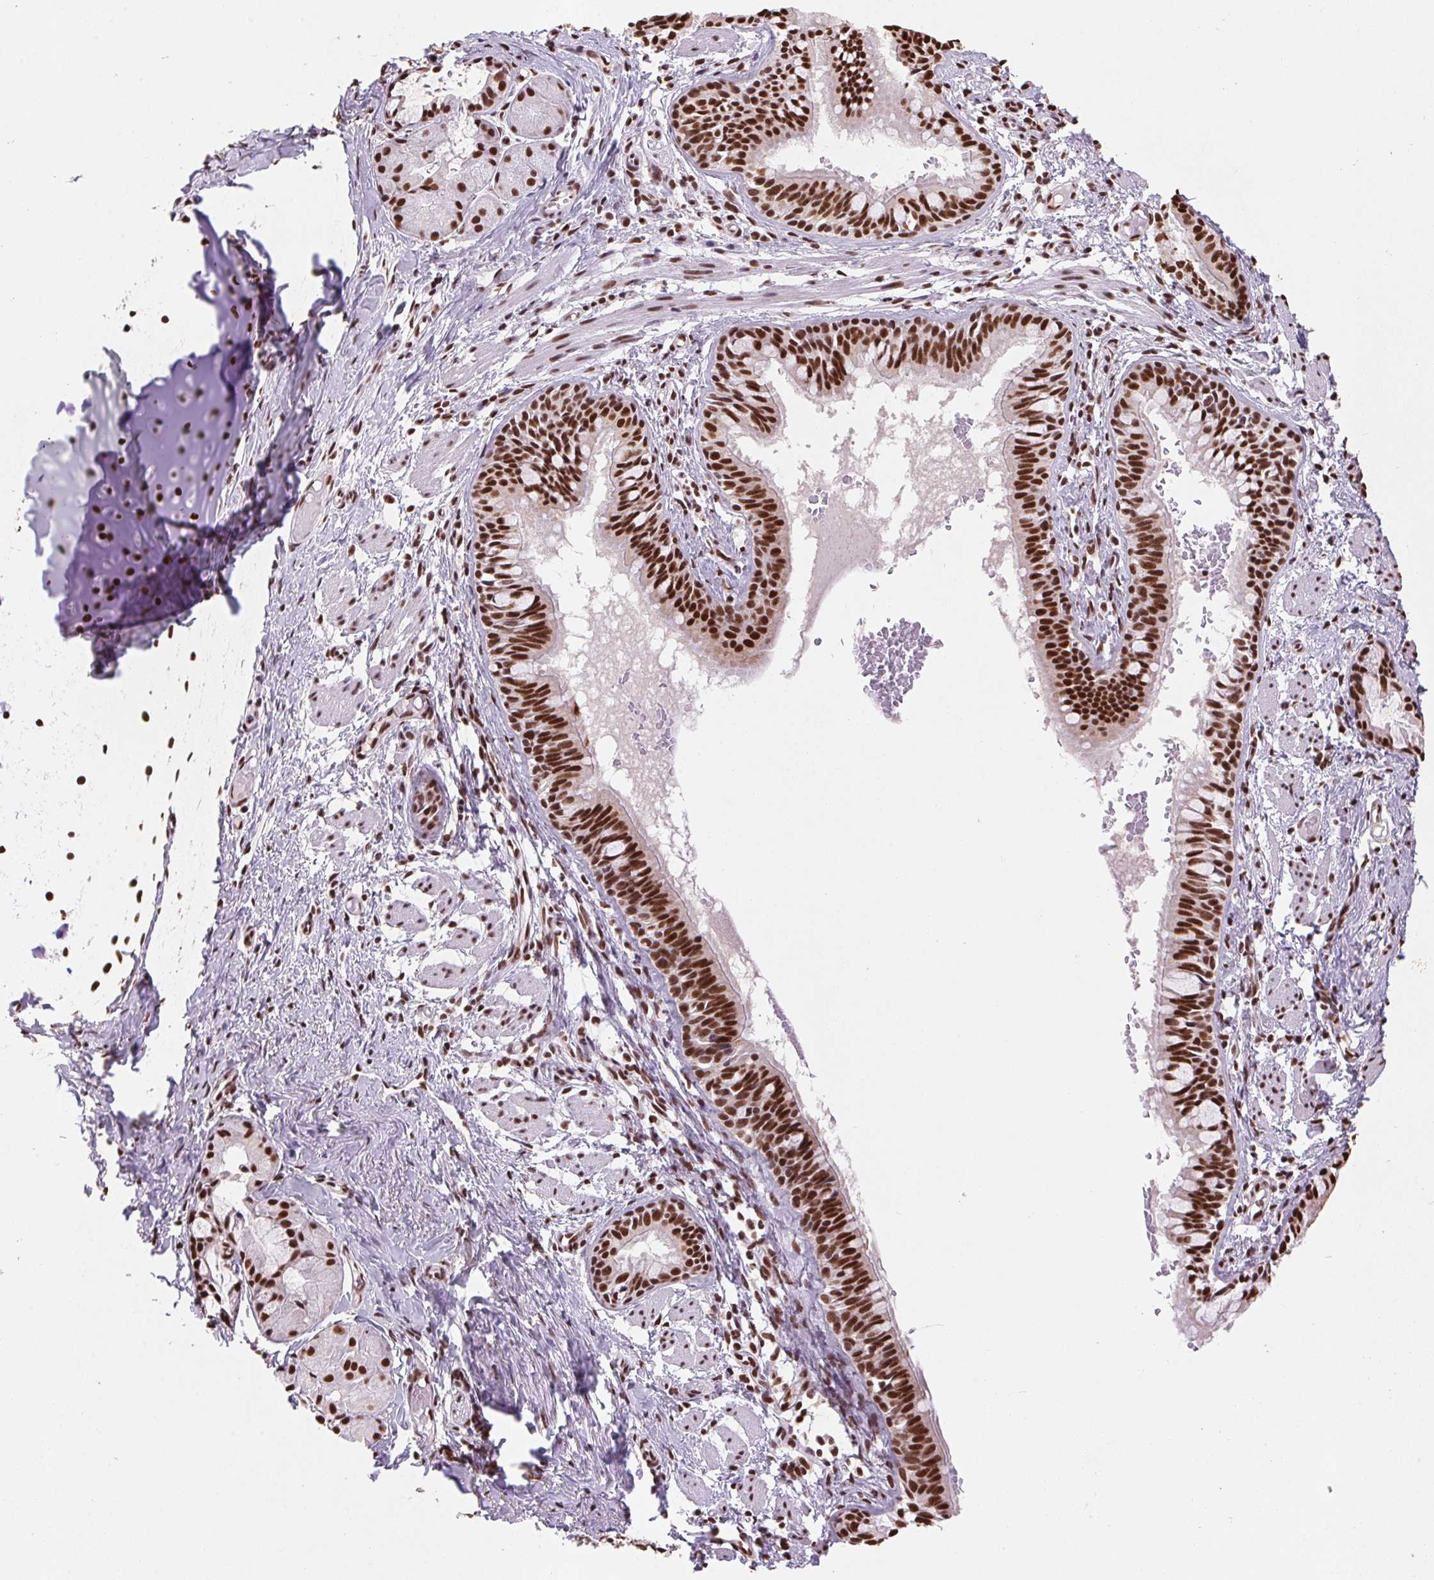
{"staining": {"intensity": "strong", "quantity": ">75%", "location": "nuclear"}, "tissue": "bronchus", "cell_type": "Respiratory epithelial cells", "image_type": "normal", "snomed": [{"axis": "morphology", "description": "Normal tissue, NOS"}, {"axis": "topography", "description": "Bronchus"}], "caption": "A photomicrograph showing strong nuclear expression in approximately >75% of respiratory epithelial cells in benign bronchus, as visualized by brown immunohistochemical staining.", "gene": "SNRPG", "patient": {"sex": "male", "age": 1}}